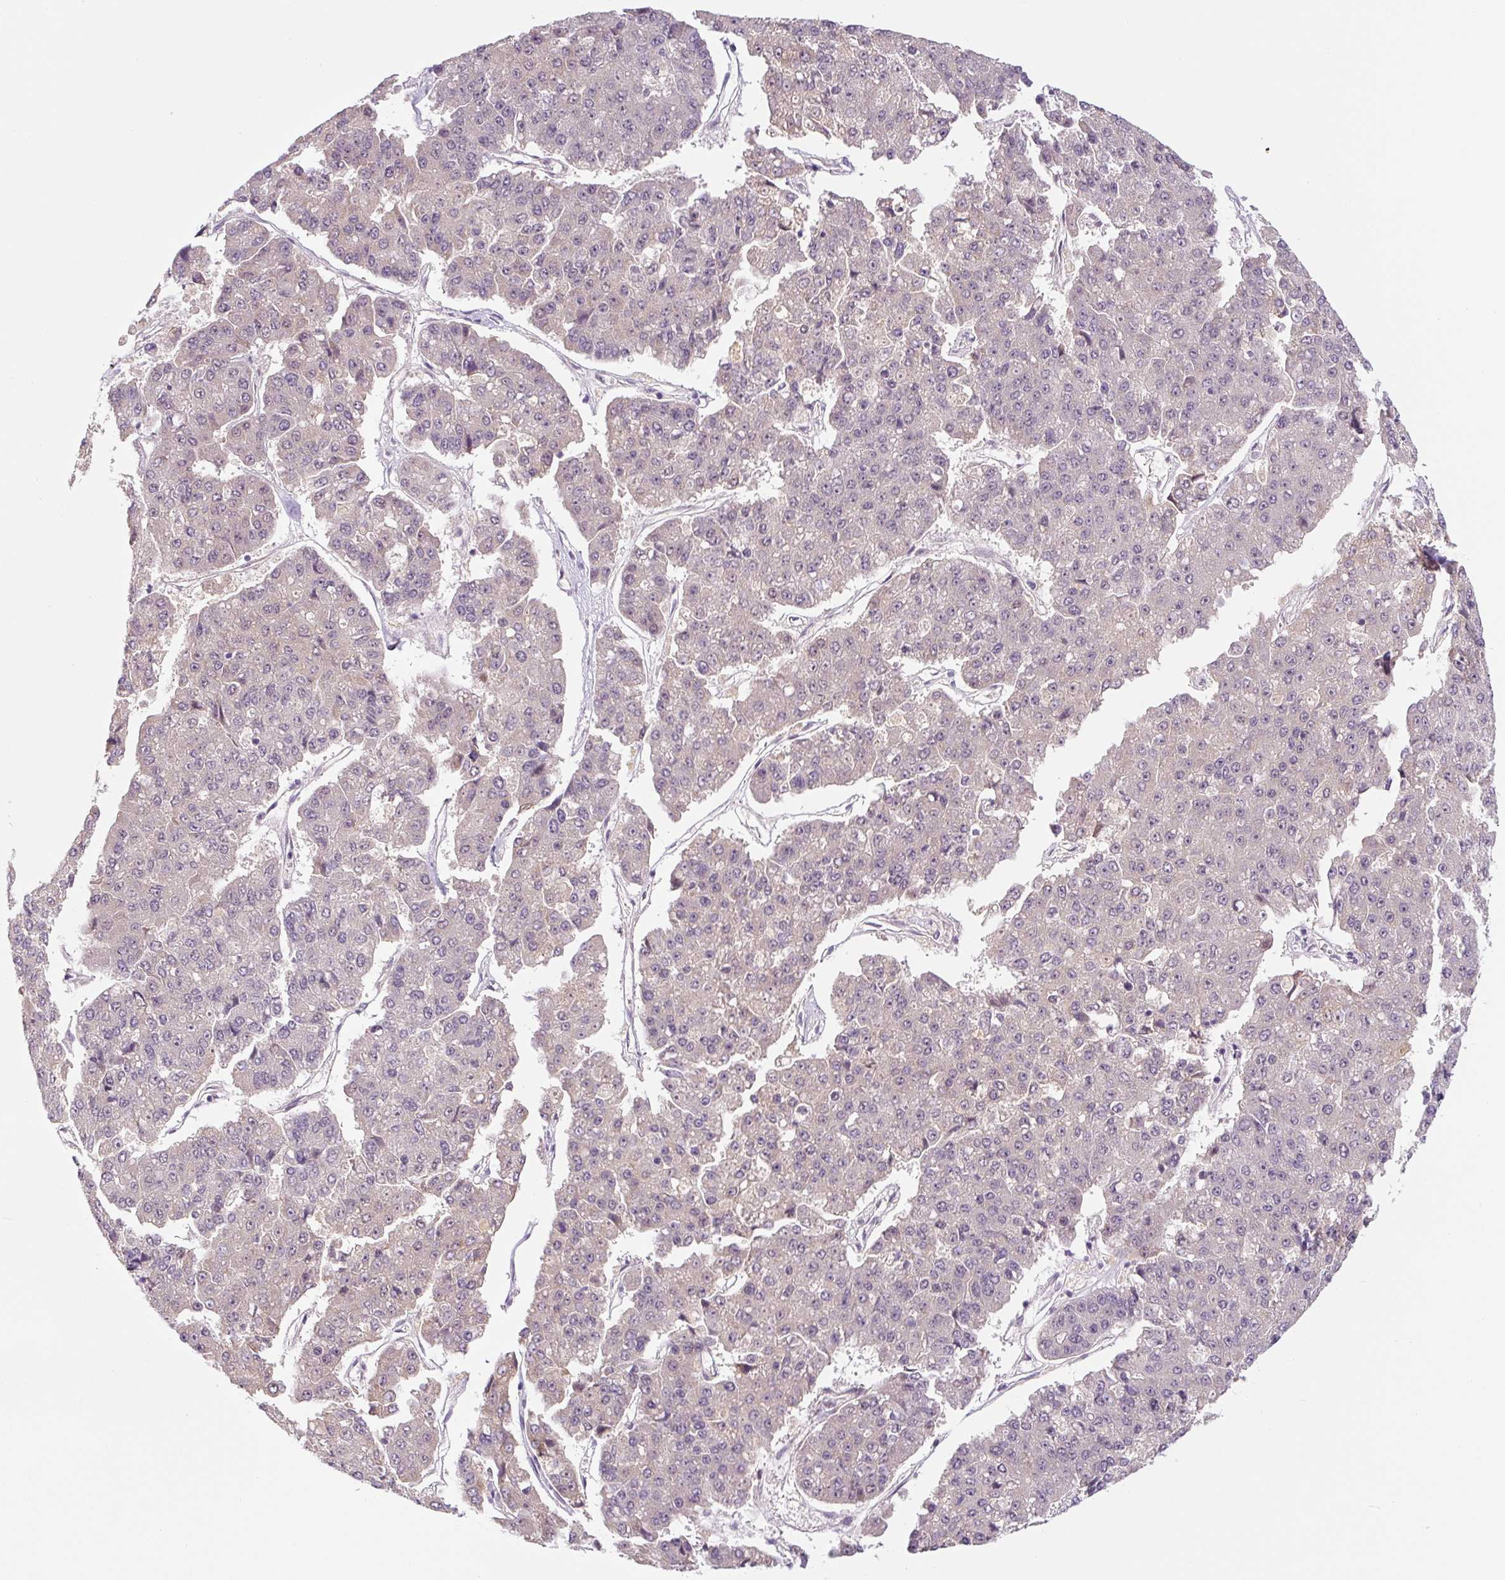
{"staining": {"intensity": "weak", "quantity": "<25%", "location": "cytoplasmic/membranous"}, "tissue": "pancreatic cancer", "cell_type": "Tumor cells", "image_type": "cancer", "snomed": [{"axis": "morphology", "description": "Adenocarcinoma, NOS"}, {"axis": "topography", "description": "Pancreas"}], "caption": "IHC histopathology image of neoplastic tissue: pancreatic cancer (adenocarcinoma) stained with DAB (3,3'-diaminobenzidine) reveals no significant protein expression in tumor cells.", "gene": "PRKAA2", "patient": {"sex": "male", "age": 50}}